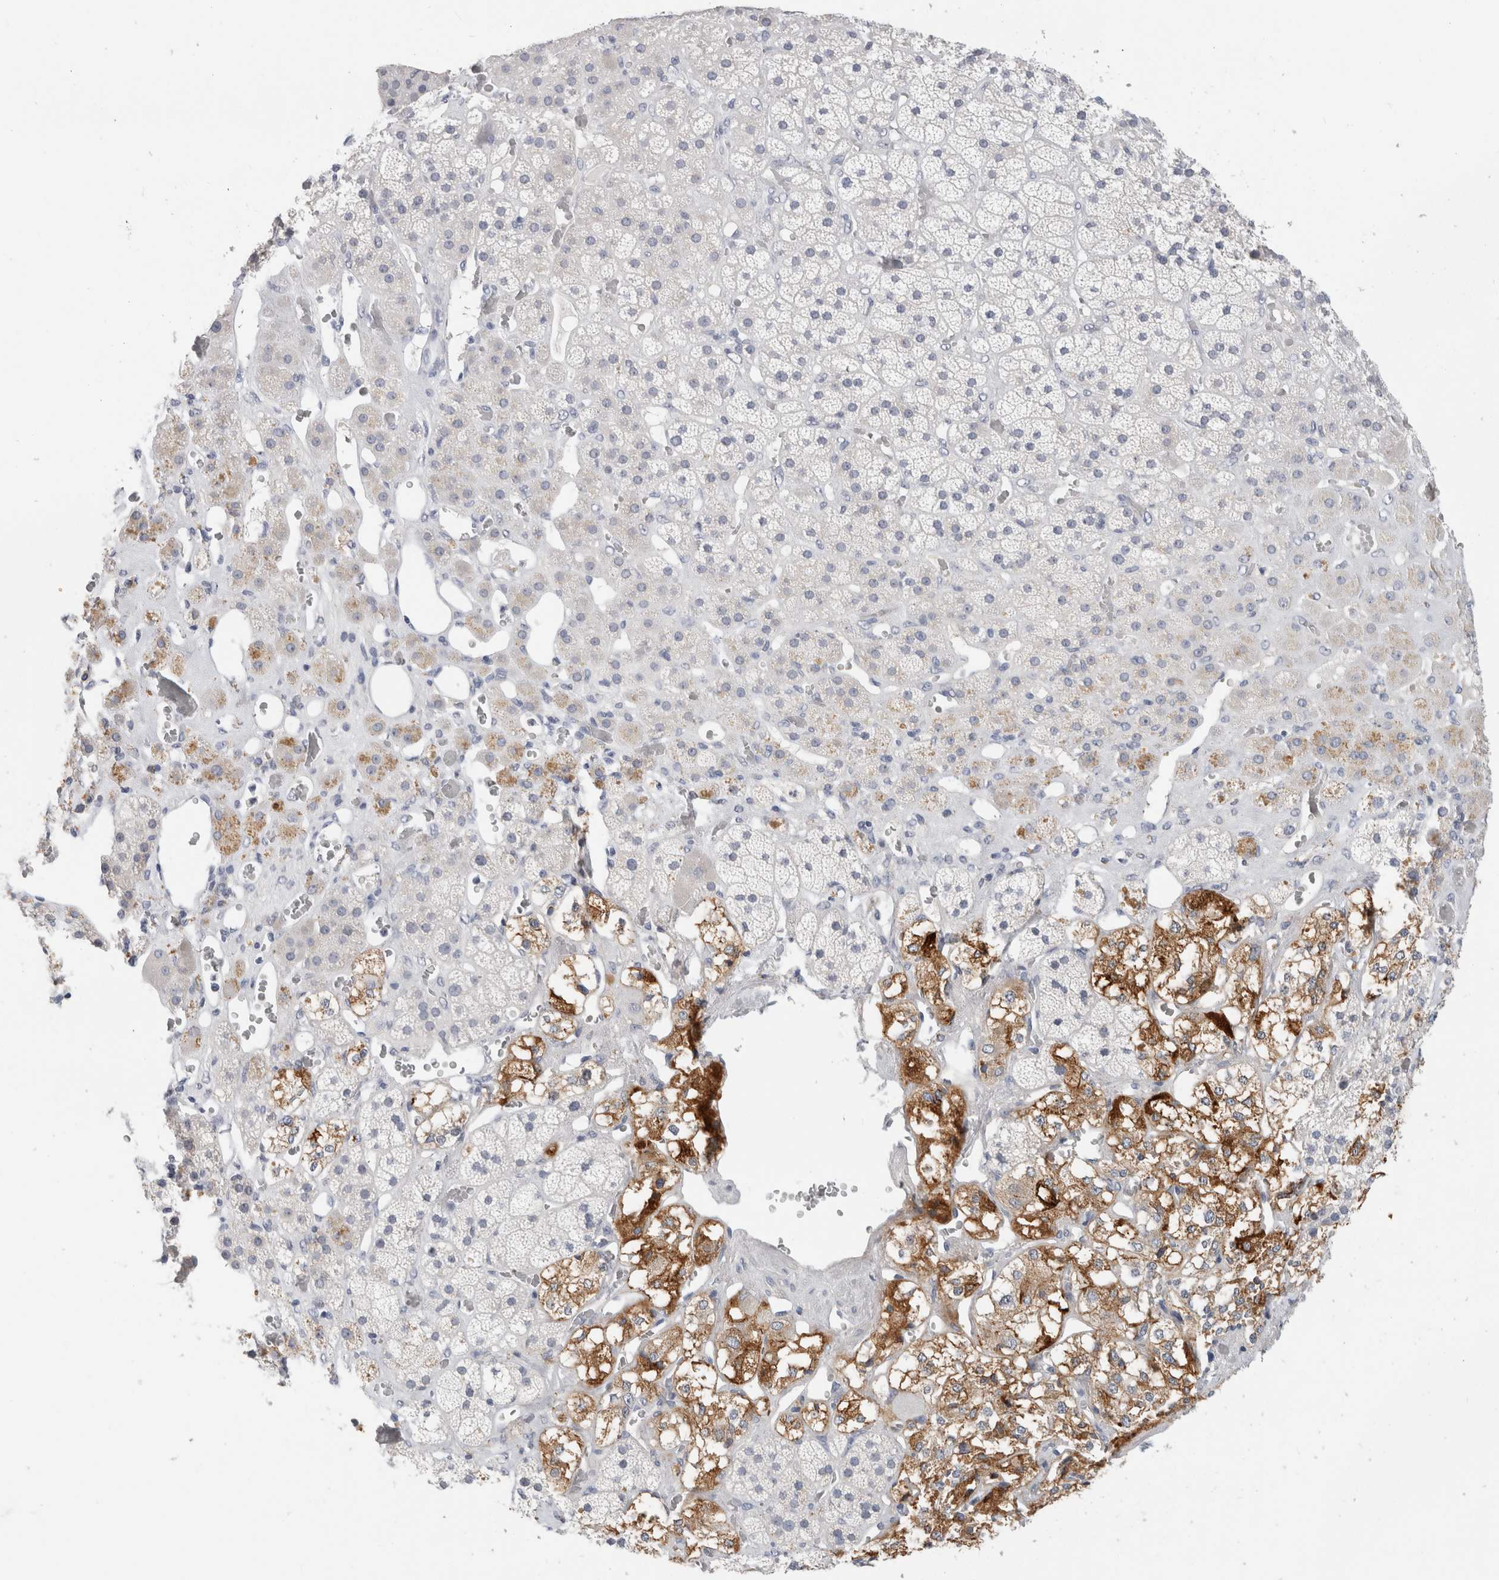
{"staining": {"intensity": "moderate", "quantity": "<25%", "location": "cytoplasmic/membranous"}, "tissue": "adrenal gland", "cell_type": "Glandular cells", "image_type": "normal", "snomed": [{"axis": "morphology", "description": "Normal tissue, NOS"}, {"axis": "topography", "description": "Adrenal gland"}], "caption": "Immunohistochemical staining of benign human adrenal gland demonstrates <25% levels of moderate cytoplasmic/membranous protein positivity in about <25% of glandular cells. The protein of interest is shown in brown color, while the nuclei are stained blue.", "gene": "BCAN", "patient": {"sex": "male", "age": 57}}